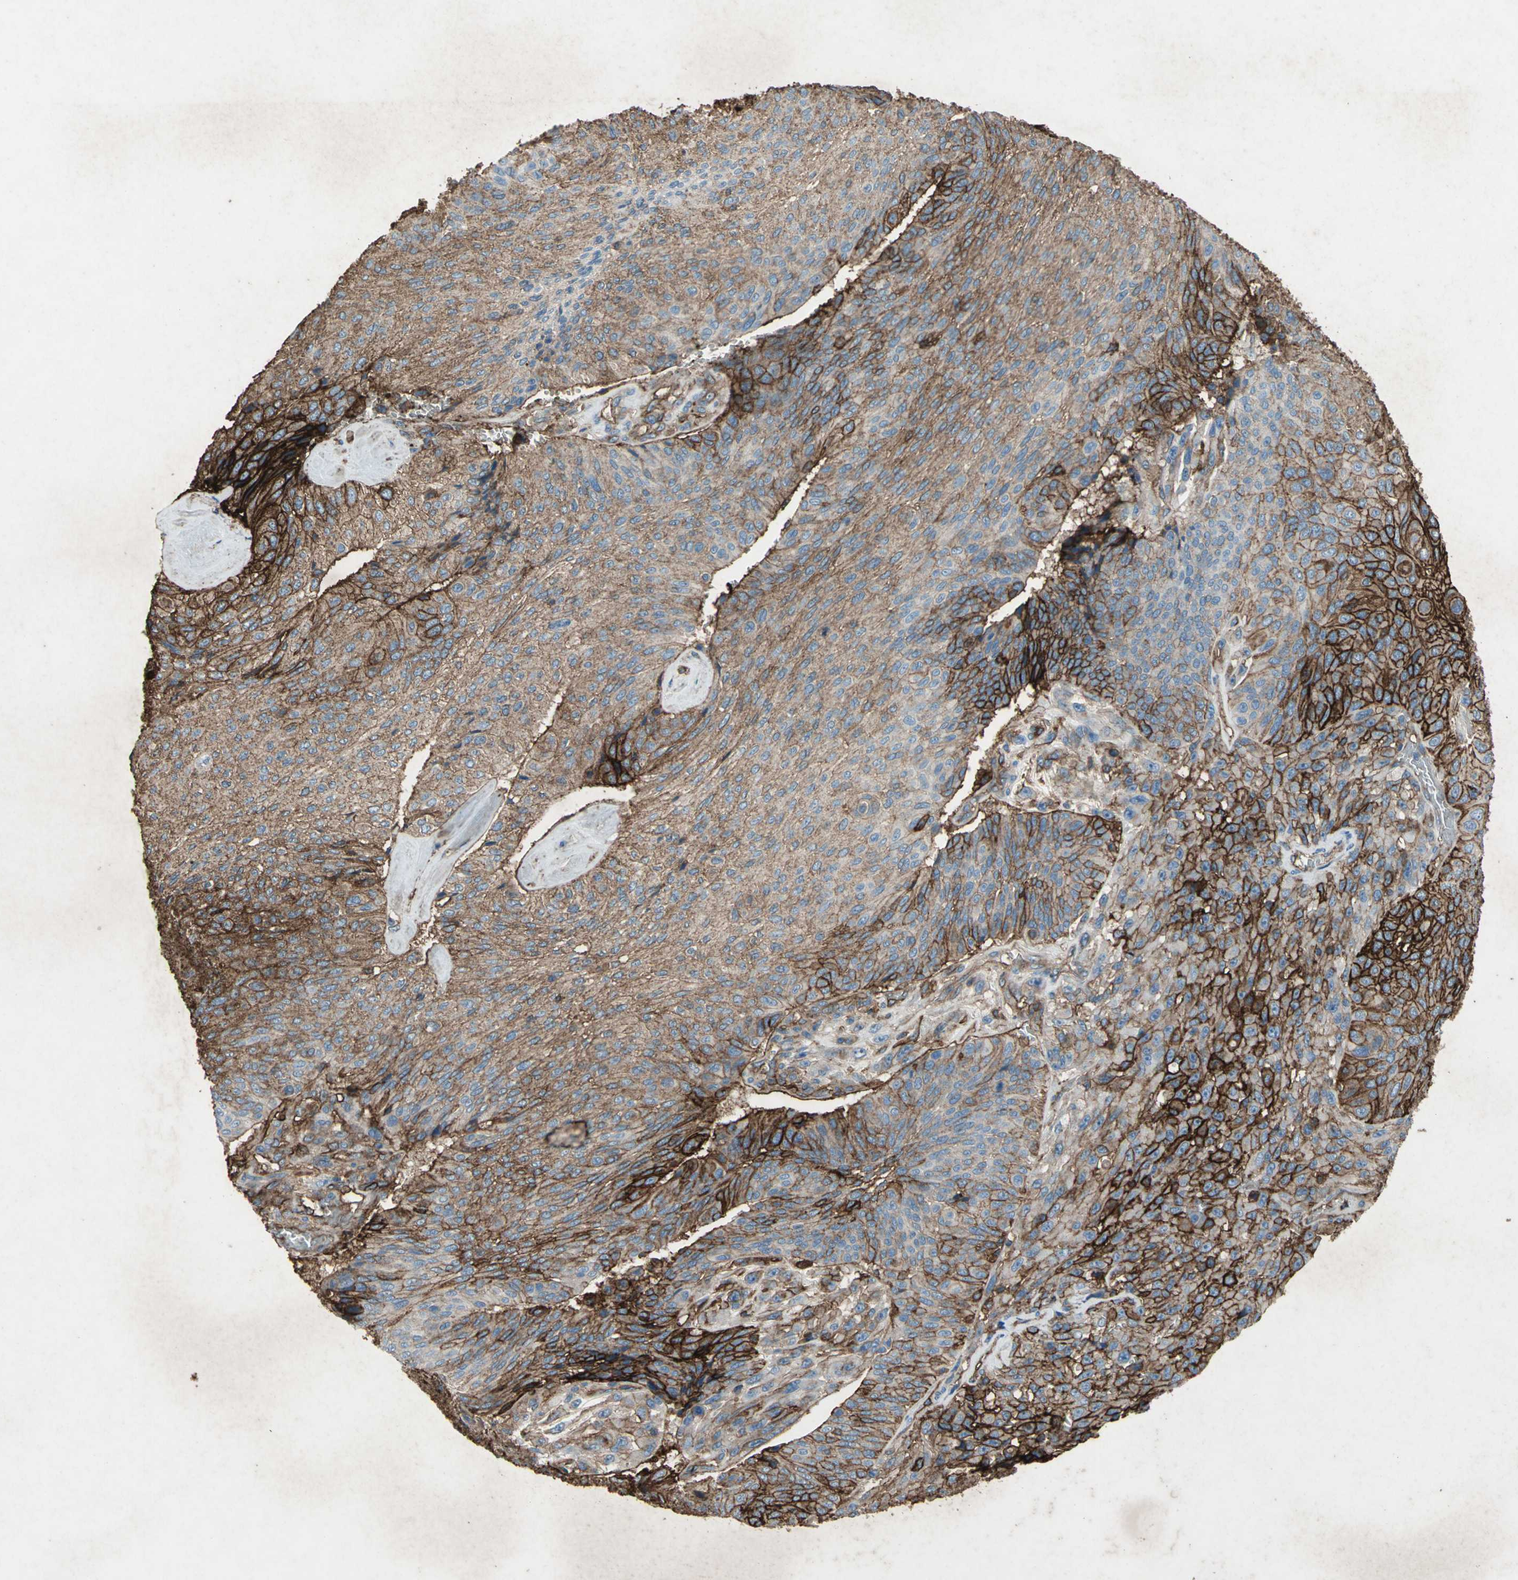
{"staining": {"intensity": "strong", "quantity": ">75%", "location": "cytoplasmic/membranous"}, "tissue": "urothelial cancer", "cell_type": "Tumor cells", "image_type": "cancer", "snomed": [{"axis": "morphology", "description": "Urothelial carcinoma, High grade"}, {"axis": "topography", "description": "Urinary bladder"}], "caption": "Protein expression analysis of urothelial cancer shows strong cytoplasmic/membranous staining in approximately >75% of tumor cells.", "gene": "CCR6", "patient": {"sex": "male", "age": 66}}